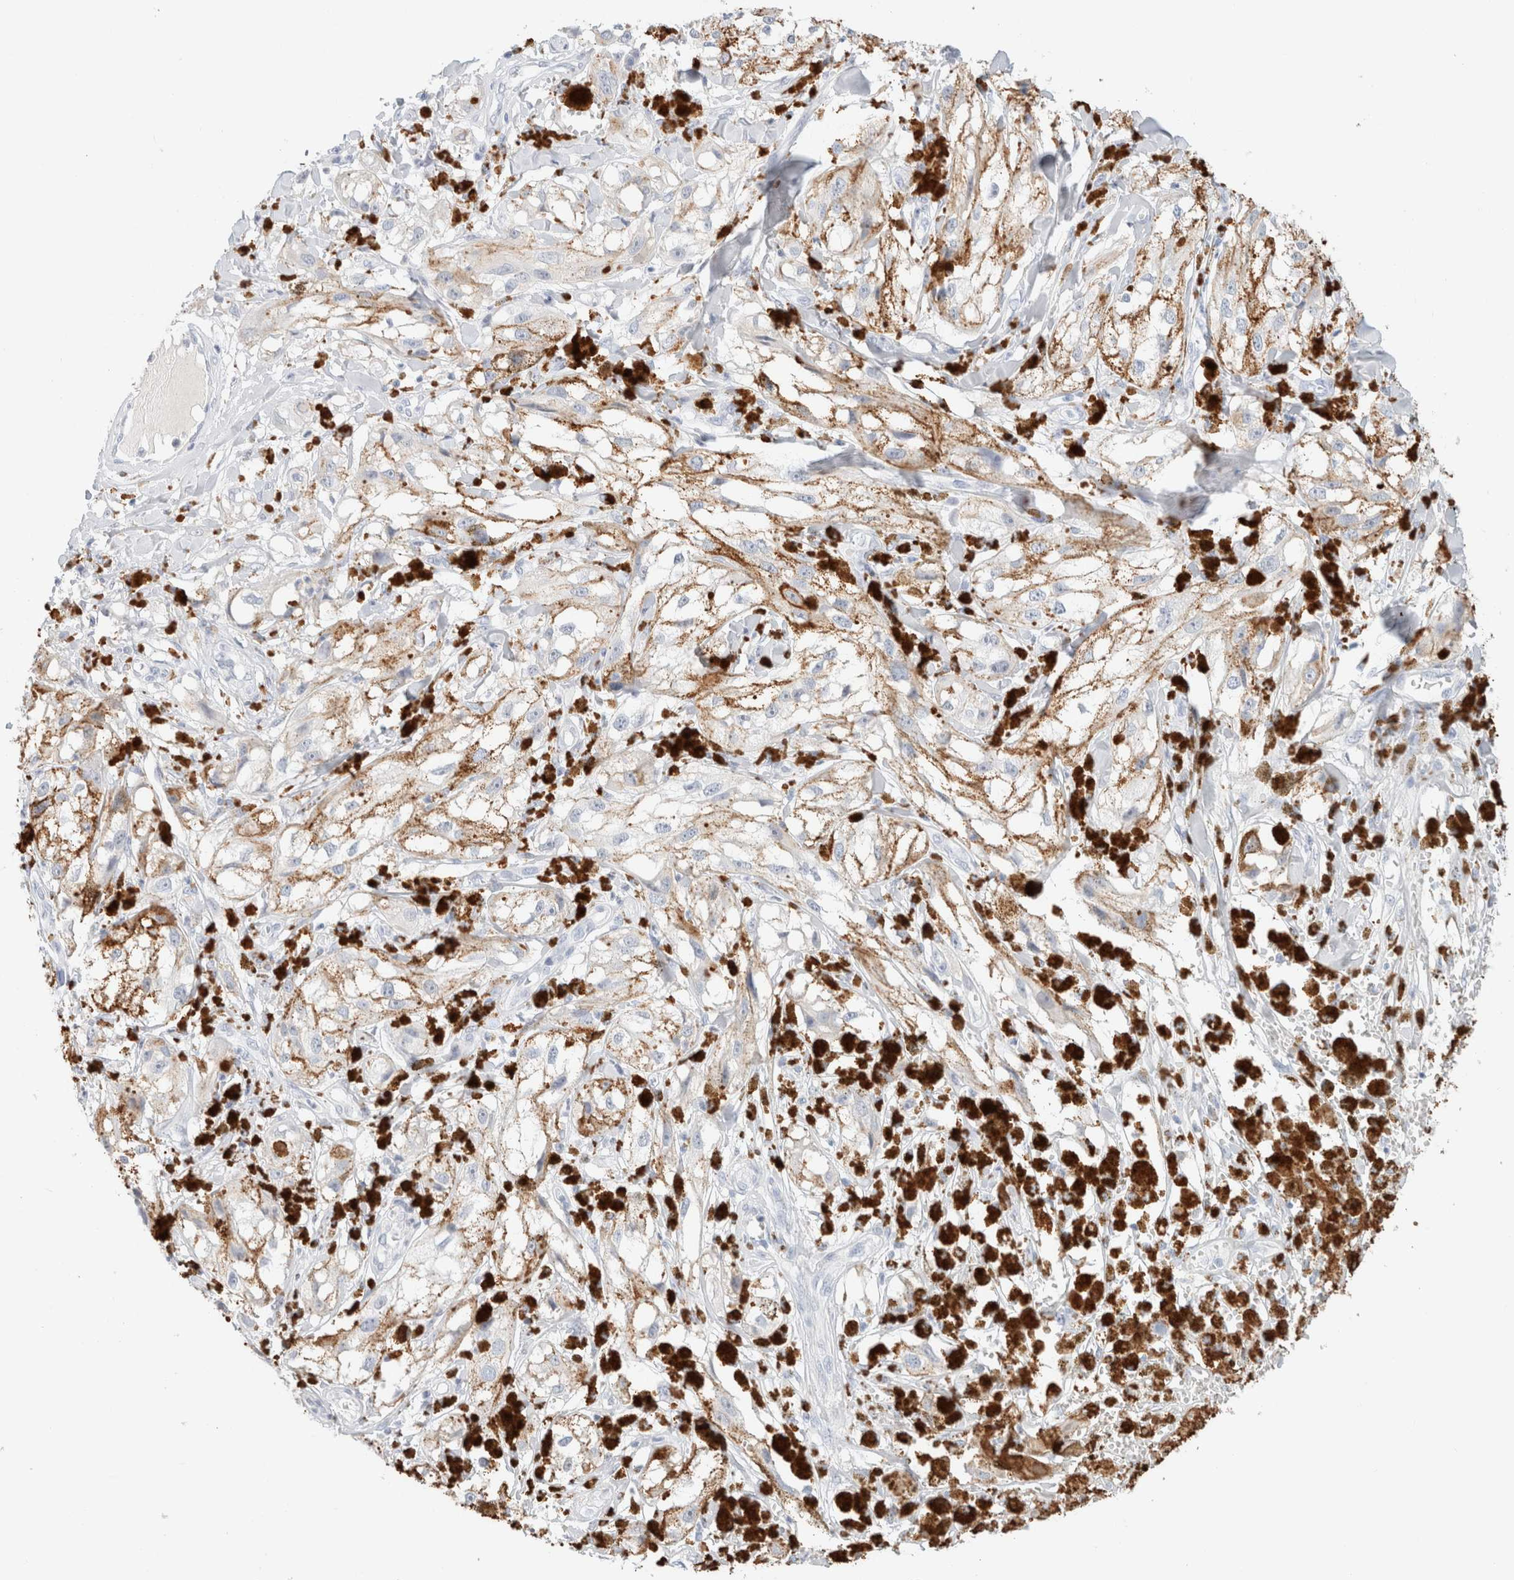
{"staining": {"intensity": "negative", "quantity": "none", "location": "none"}, "tissue": "melanoma", "cell_type": "Tumor cells", "image_type": "cancer", "snomed": [{"axis": "morphology", "description": "Malignant melanoma, NOS"}, {"axis": "topography", "description": "Skin"}], "caption": "The IHC image has no significant staining in tumor cells of melanoma tissue. Nuclei are stained in blue.", "gene": "CPQ", "patient": {"sex": "male", "age": 88}}